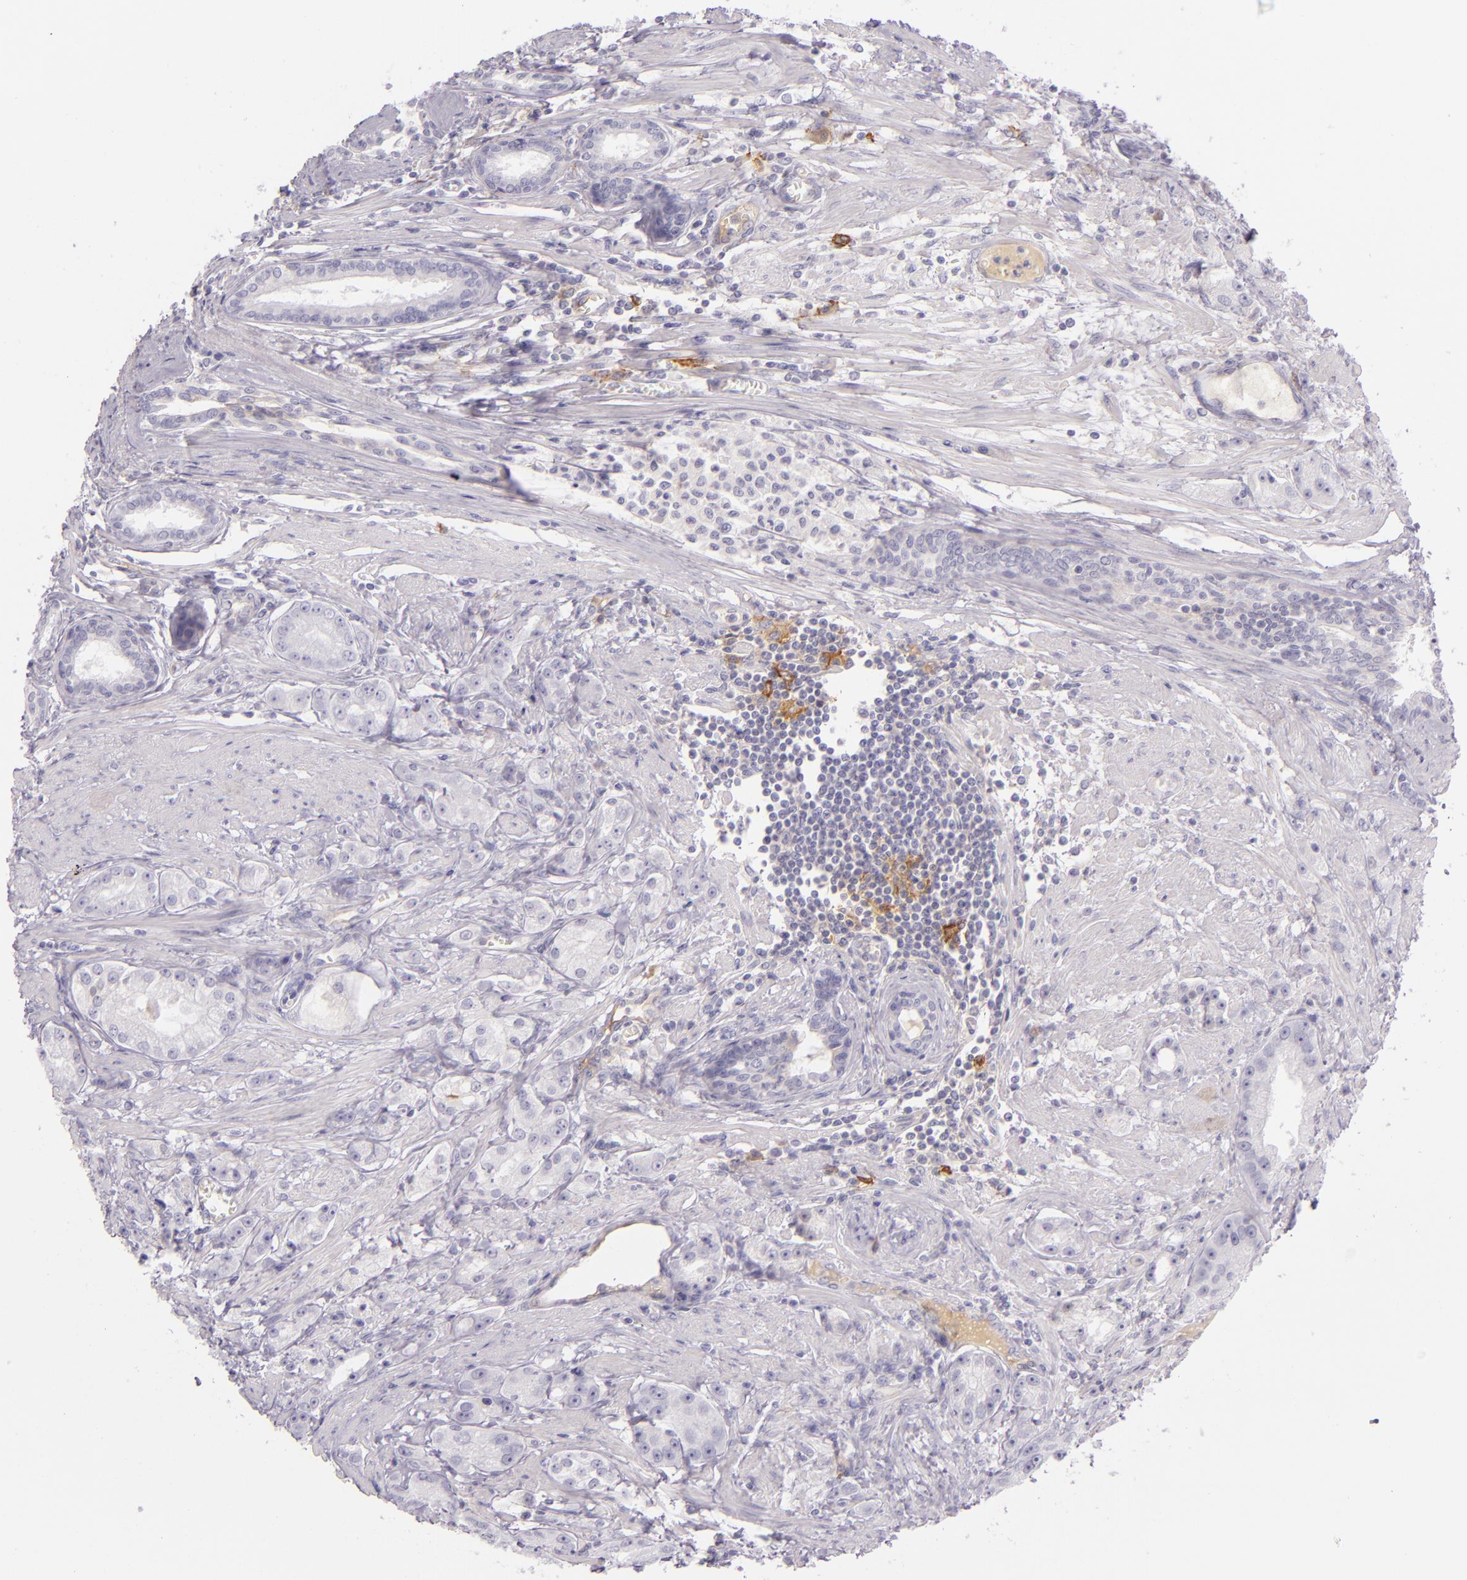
{"staining": {"intensity": "negative", "quantity": "none", "location": "none"}, "tissue": "prostate cancer", "cell_type": "Tumor cells", "image_type": "cancer", "snomed": [{"axis": "morphology", "description": "Adenocarcinoma, Medium grade"}, {"axis": "topography", "description": "Prostate"}], "caption": "DAB (3,3'-diaminobenzidine) immunohistochemical staining of prostate cancer (adenocarcinoma (medium-grade)) reveals no significant positivity in tumor cells.", "gene": "ICAM1", "patient": {"sex": "male", "age": 72}}